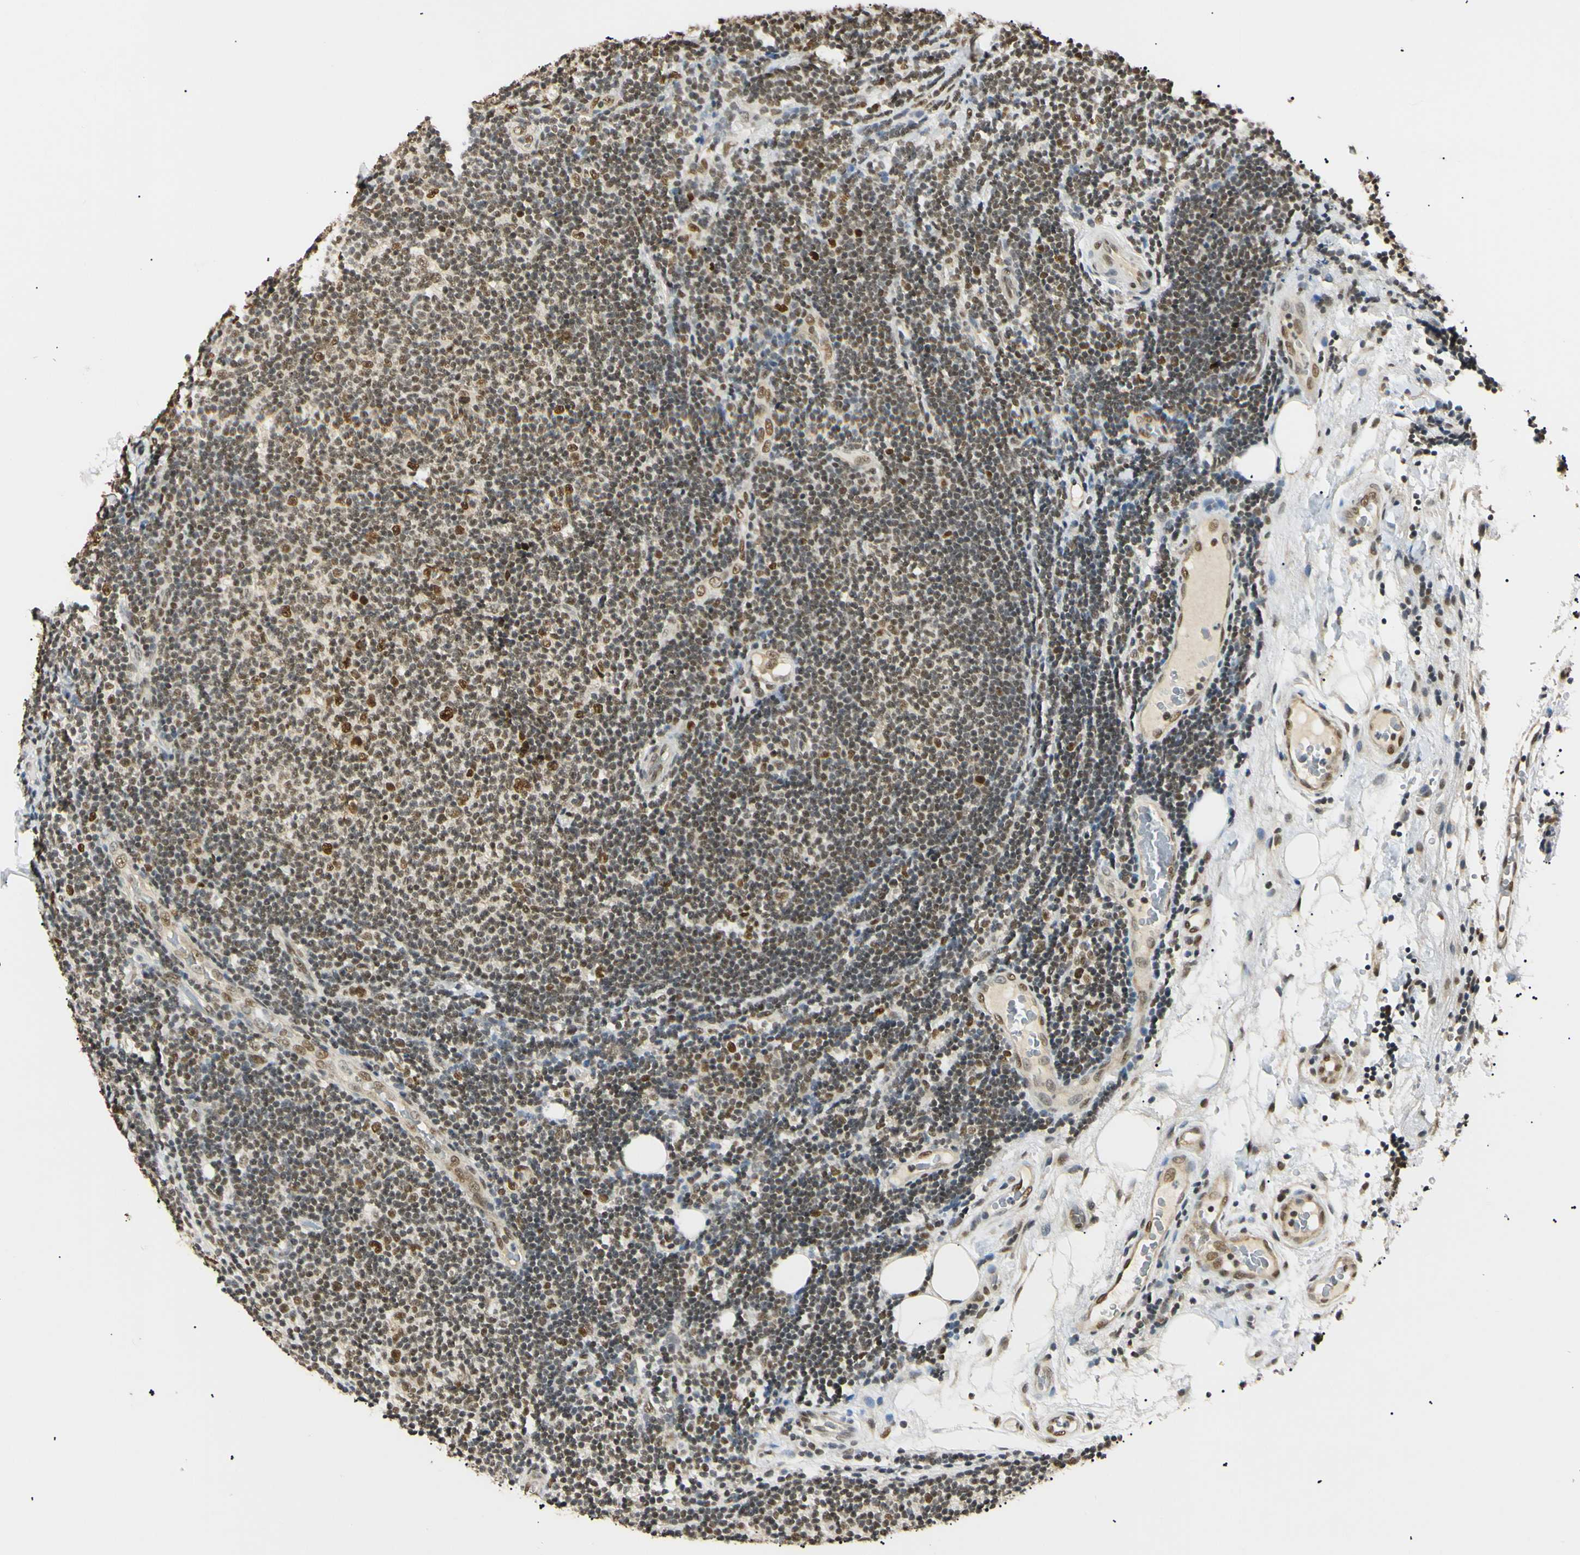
{"staining": {"intensity": "moderate", "quantity": ">75%", "location": "nuclear"}, "tissue": "lymphoma", "cell_type": "Tumor cells", "image_type": "cancer", "snomed": [{"axis": "morphology", "description": "Malignant lymphoma, non-Hodgkin's type, Low grade"}, {"axis": "topography", "description": "Lymph node"}], "caption": "Protein expression analysis of human low-grade malignant lymphoma, non-Hodgkin's type reveals moderate nuclear staining in approximately >75% of tumor cells.", "gene": "SMARCA5", "patient": {"sex": "male", "age": 83}}